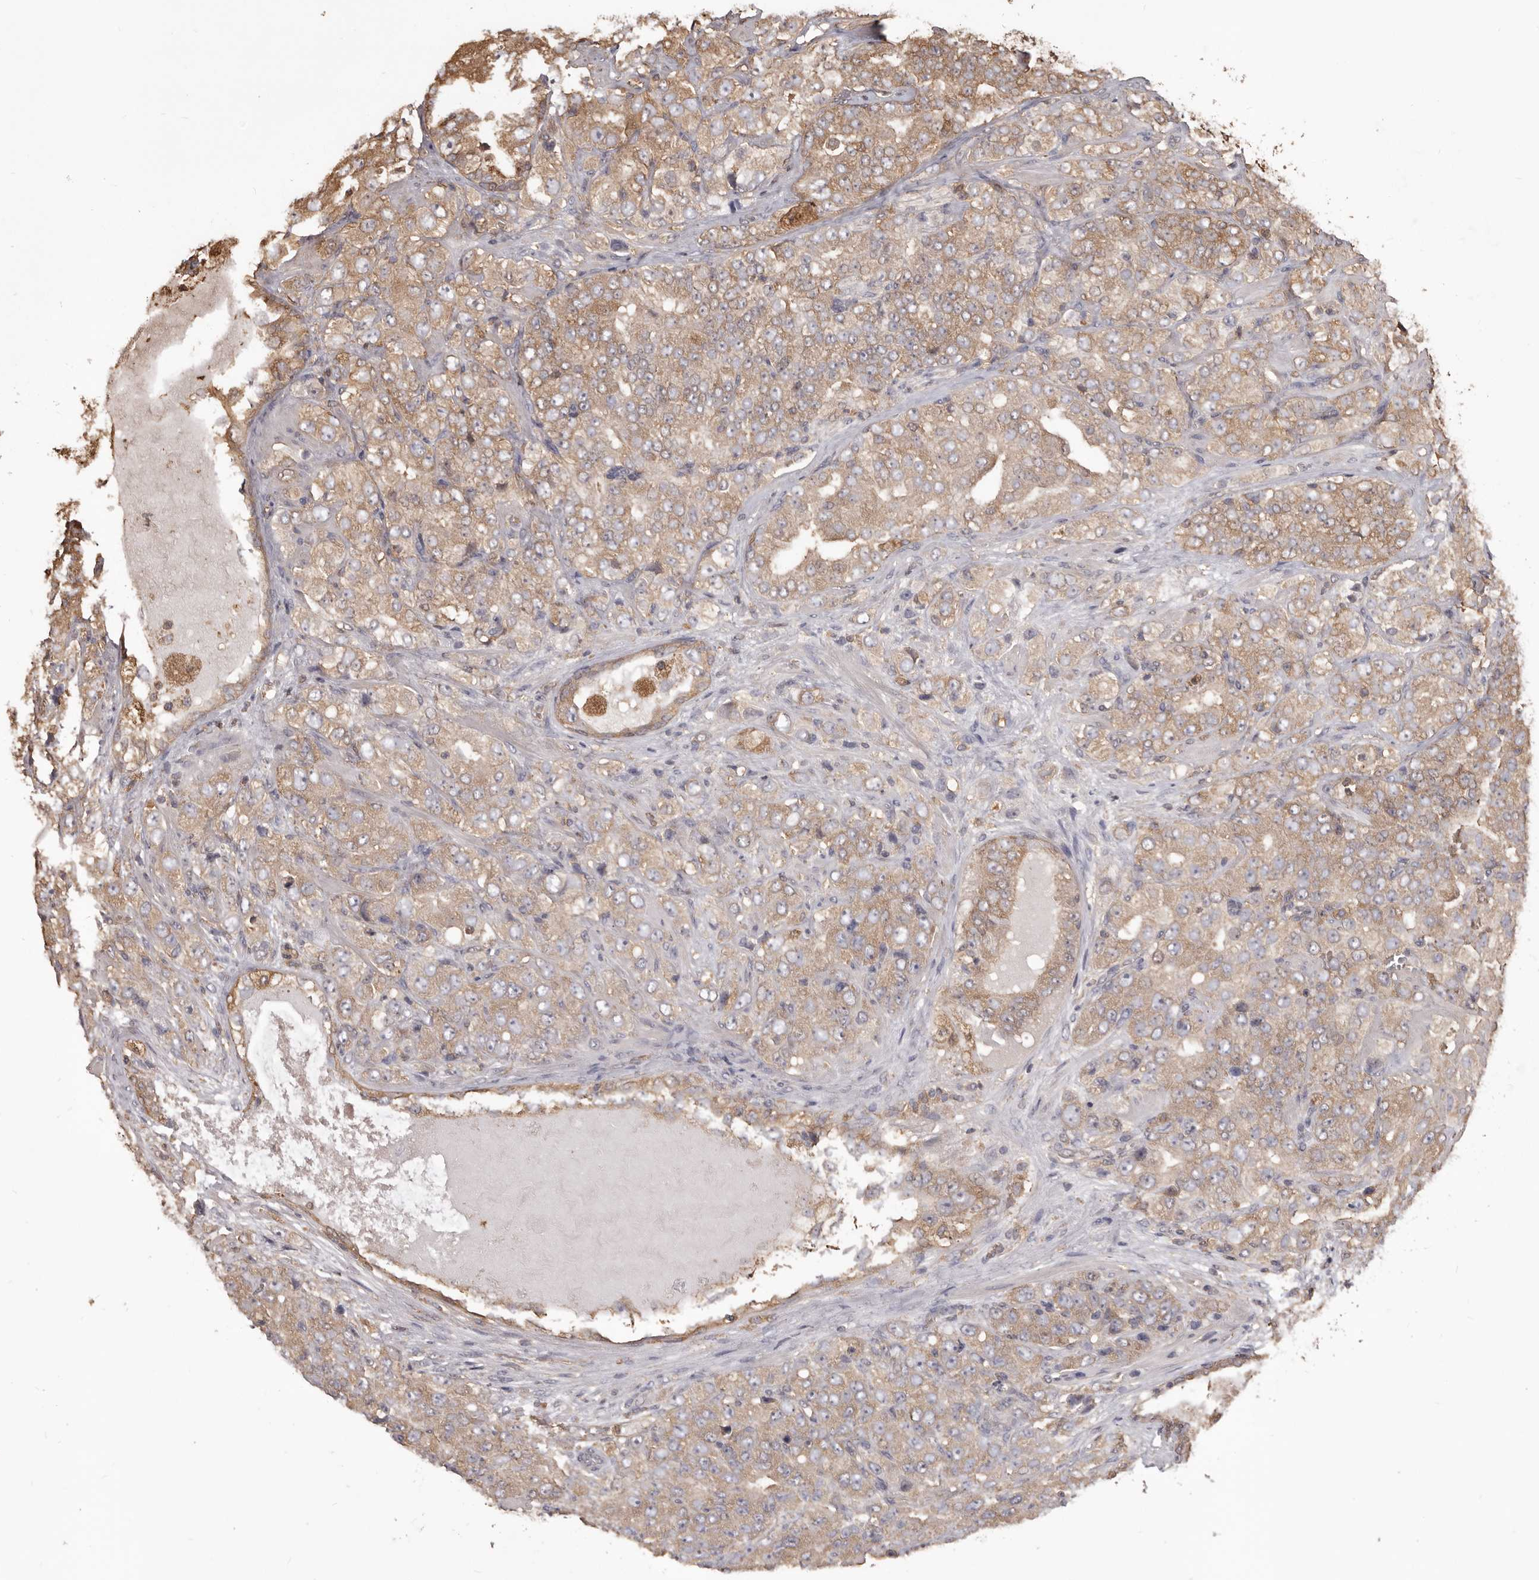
{"staining": {"intensity": "moderate", "quantity": ">75%", "location": "cytoplasmic/membranous"}, "tissue": "prostate cancer", "cell_type": "Tumor cells", "image_type": "cancer", "snomed": [{"axis": "morphology", "description": "Adenocarcinoma, High grade"}, {"axis": "topography", "description": "Prostate"}], "caption": "Protein staining demonstrates moderate cytoplasmic/membranous positivity in about >75% of tumor cells in prostate cancer (adenocarcinoma (high-grade)).", "gene": "PKM", "patient": {"sex": "male", "age": 58}}